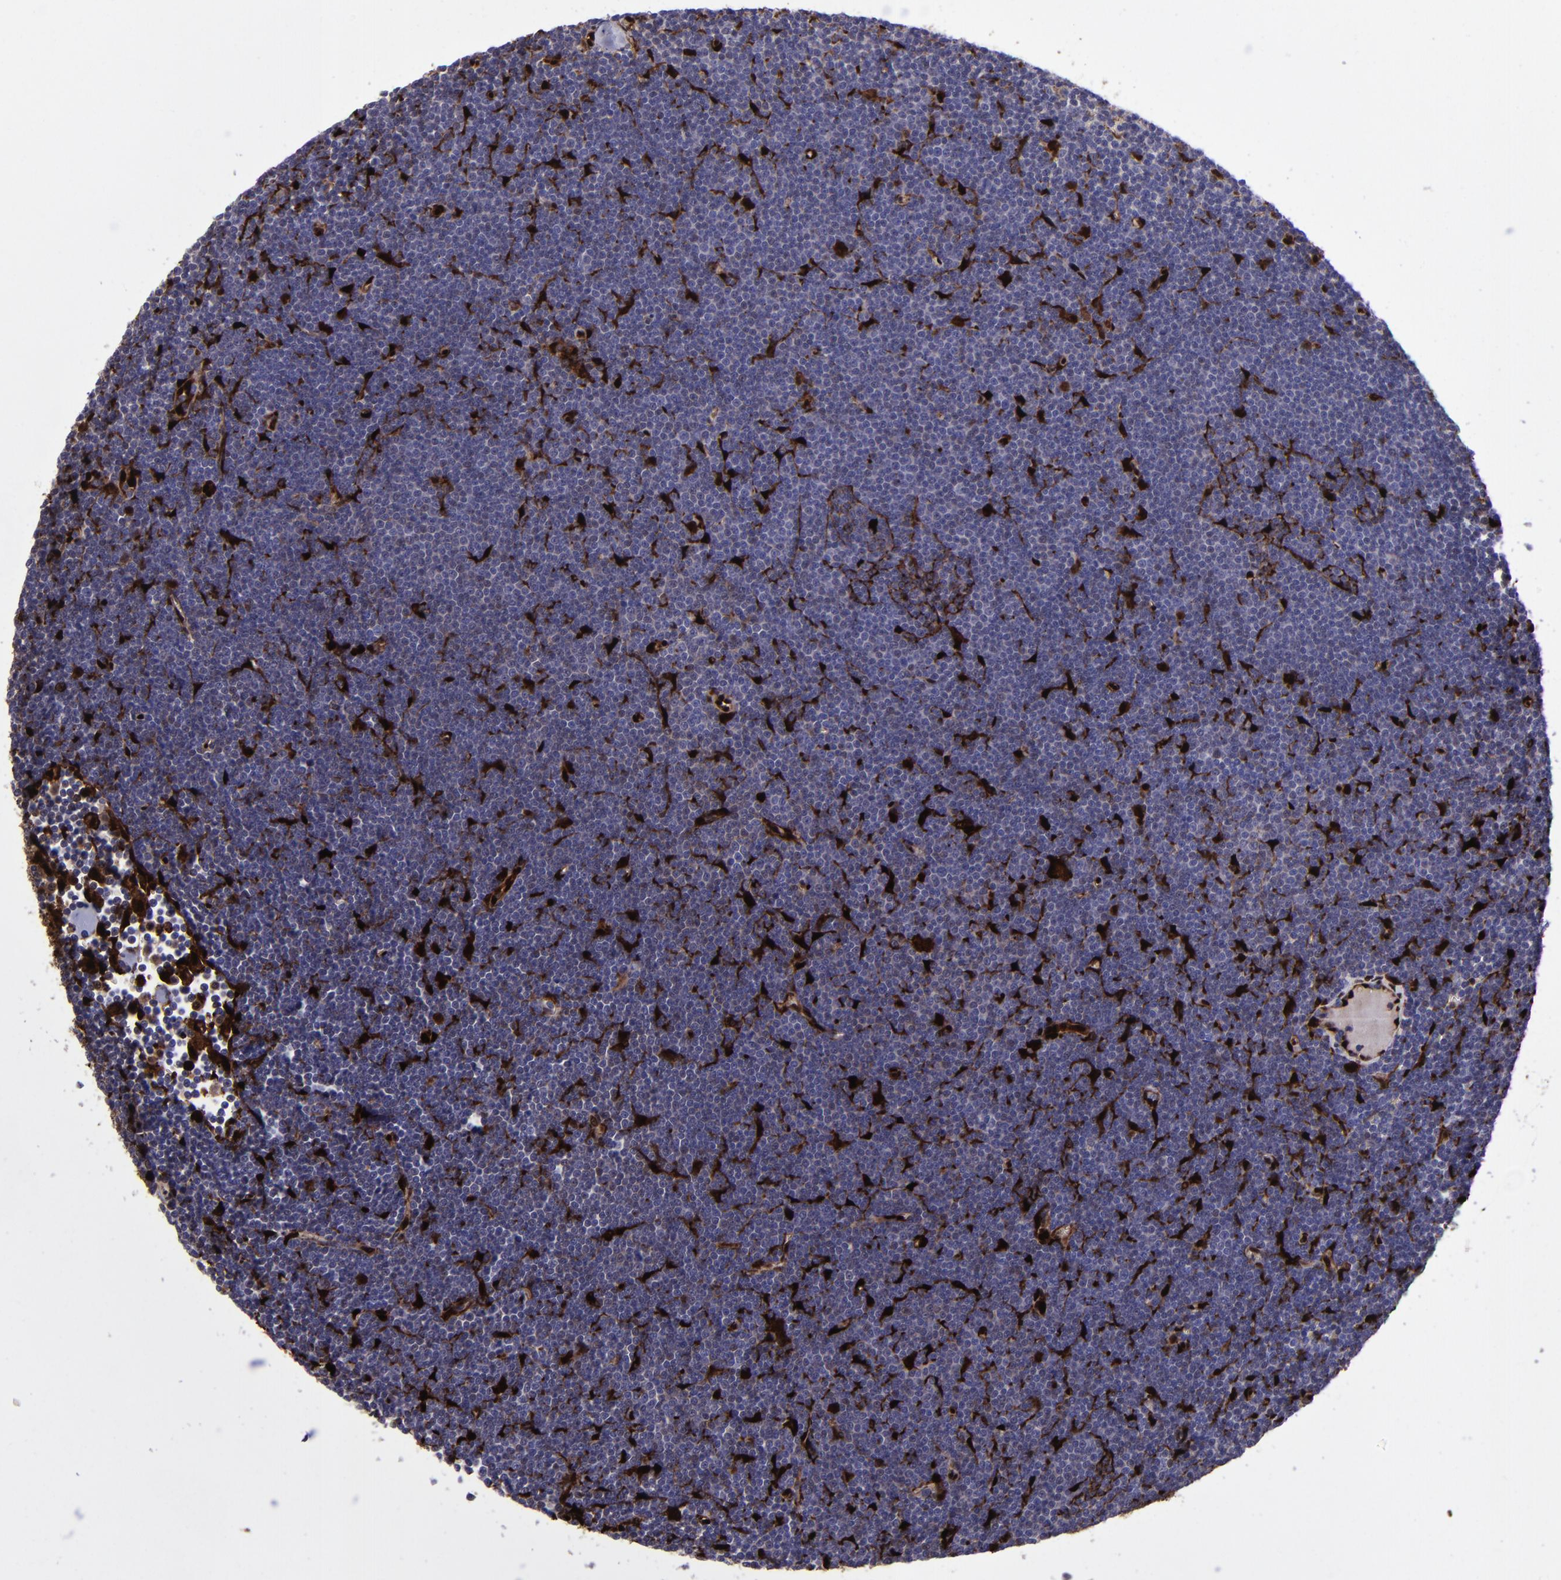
{"staining": {"intensity": "strong", "quantity": "<25%", "location": "cytoplasmic/membranous,nuclear"}, "tissue": "lymphoma", "cell_type": "Tumor cells", "image_type": "cancer", "snomed": [{"axis": "morphology", "description": "Malignant lymphoma, non-Hodgkin's type, Low grade"}, {"axis": "topography", "description": "Lymph node"}], "caption": "A photomicrograph showing strong cytoplasmic/membranous and nuclear expression in approximately <25% of tumor cells in malignant lymphoma, non-Hodgkin's type (low-grade), as visualized by brown immunohistochemical staining.", "gene": "TYMP", "patient": {"sex": "female", "age": 73}}